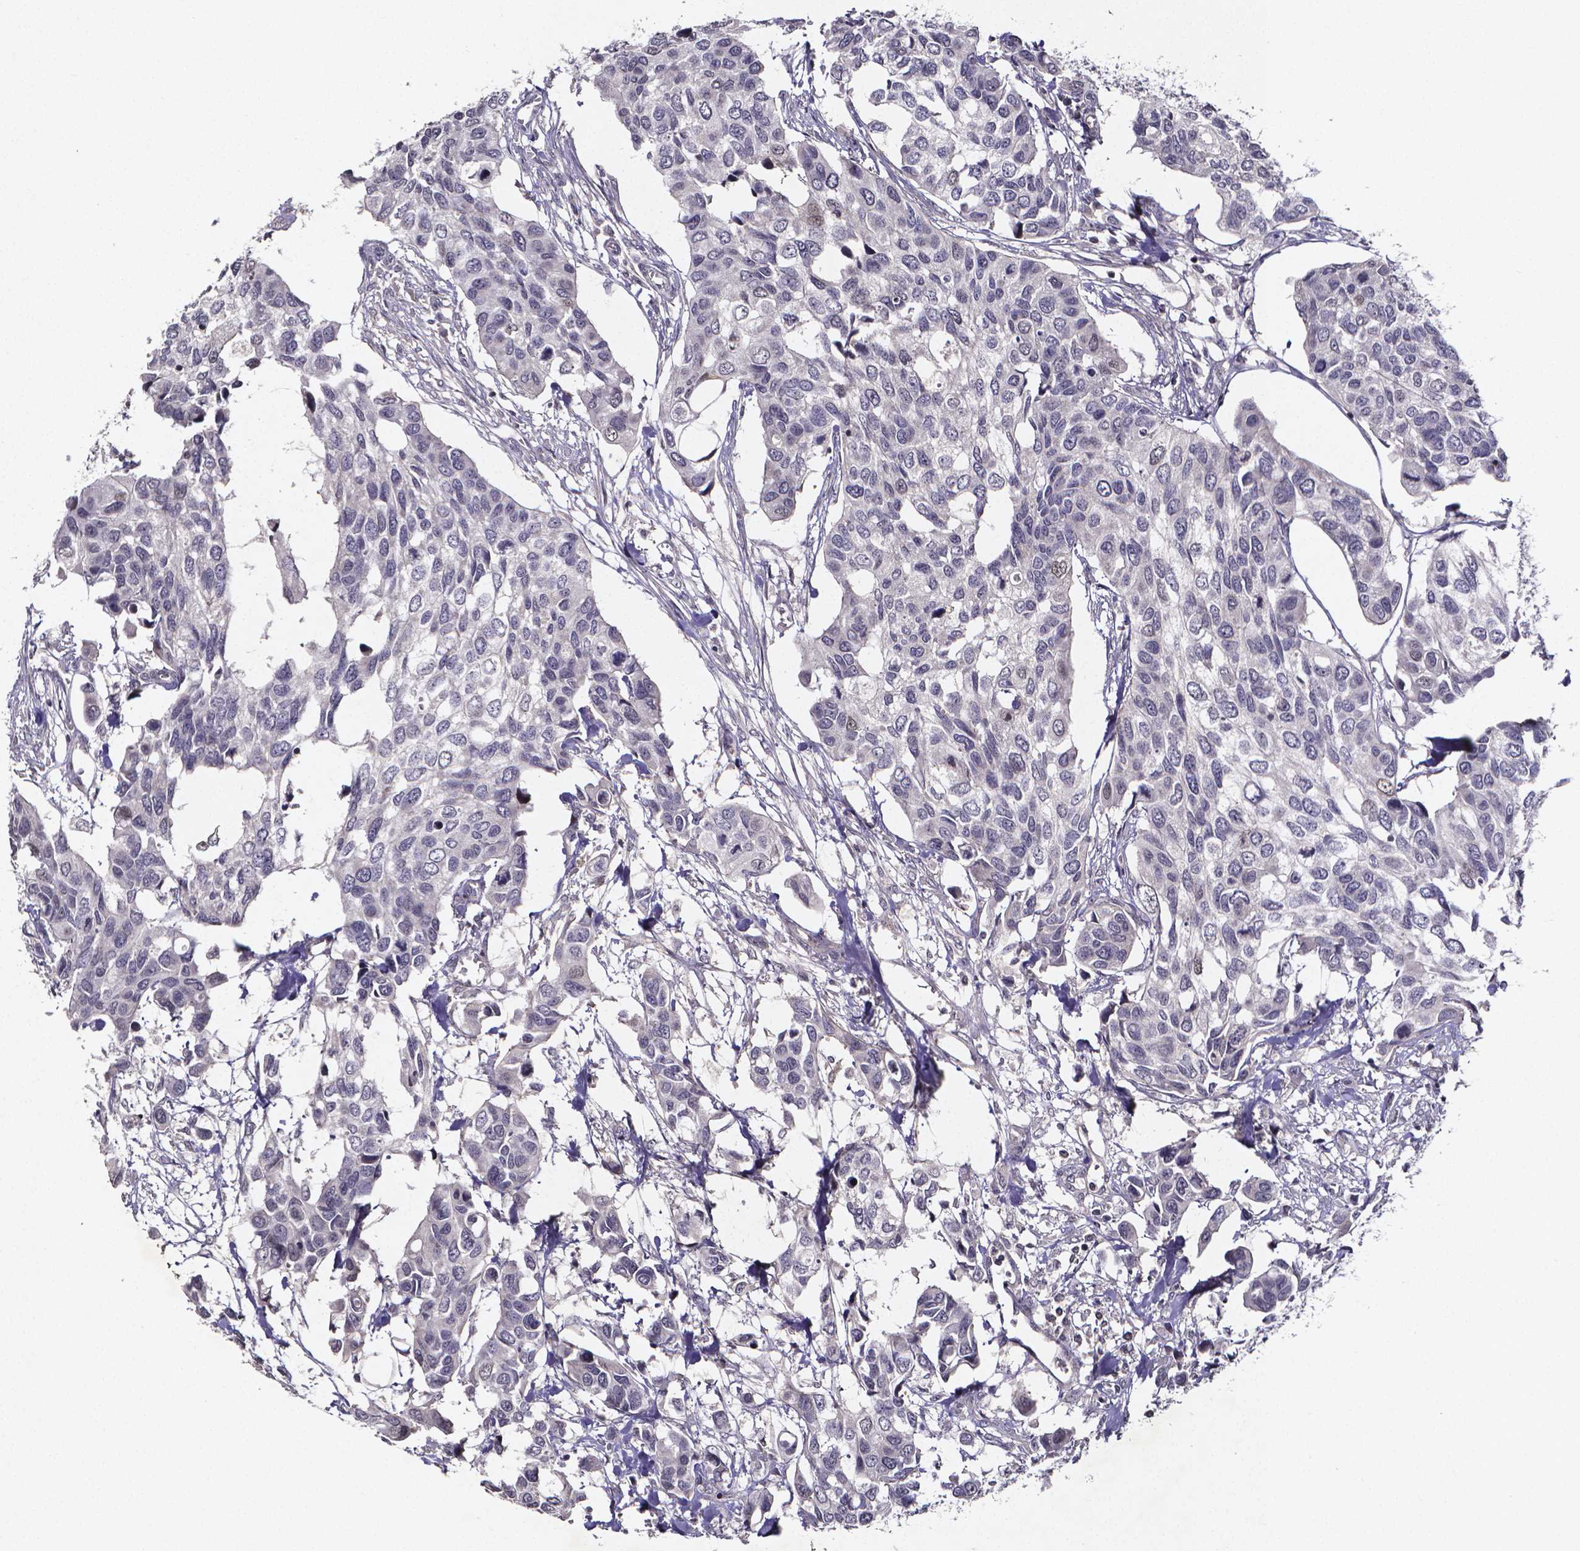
{"staining": {"intensity": "negative", "quantity": "none", "location": "none"}, "tissue": "urothelial cancer", "cell_type": "Tumor cells", "image_type": "cancer", "snomed": [{"axis": "morphology", "description": "Urothelial carcinoma, High grade"}, {"axis": "topography", "description": "Urinary bladder"}], "caption": "An immunohistochemistry photomicrograph of urothelial cancer is shown. There is no staining in tumor cells of urothelial cancer.", "gene": "TP73", "patient": {"sex": "male", "age": 60}}